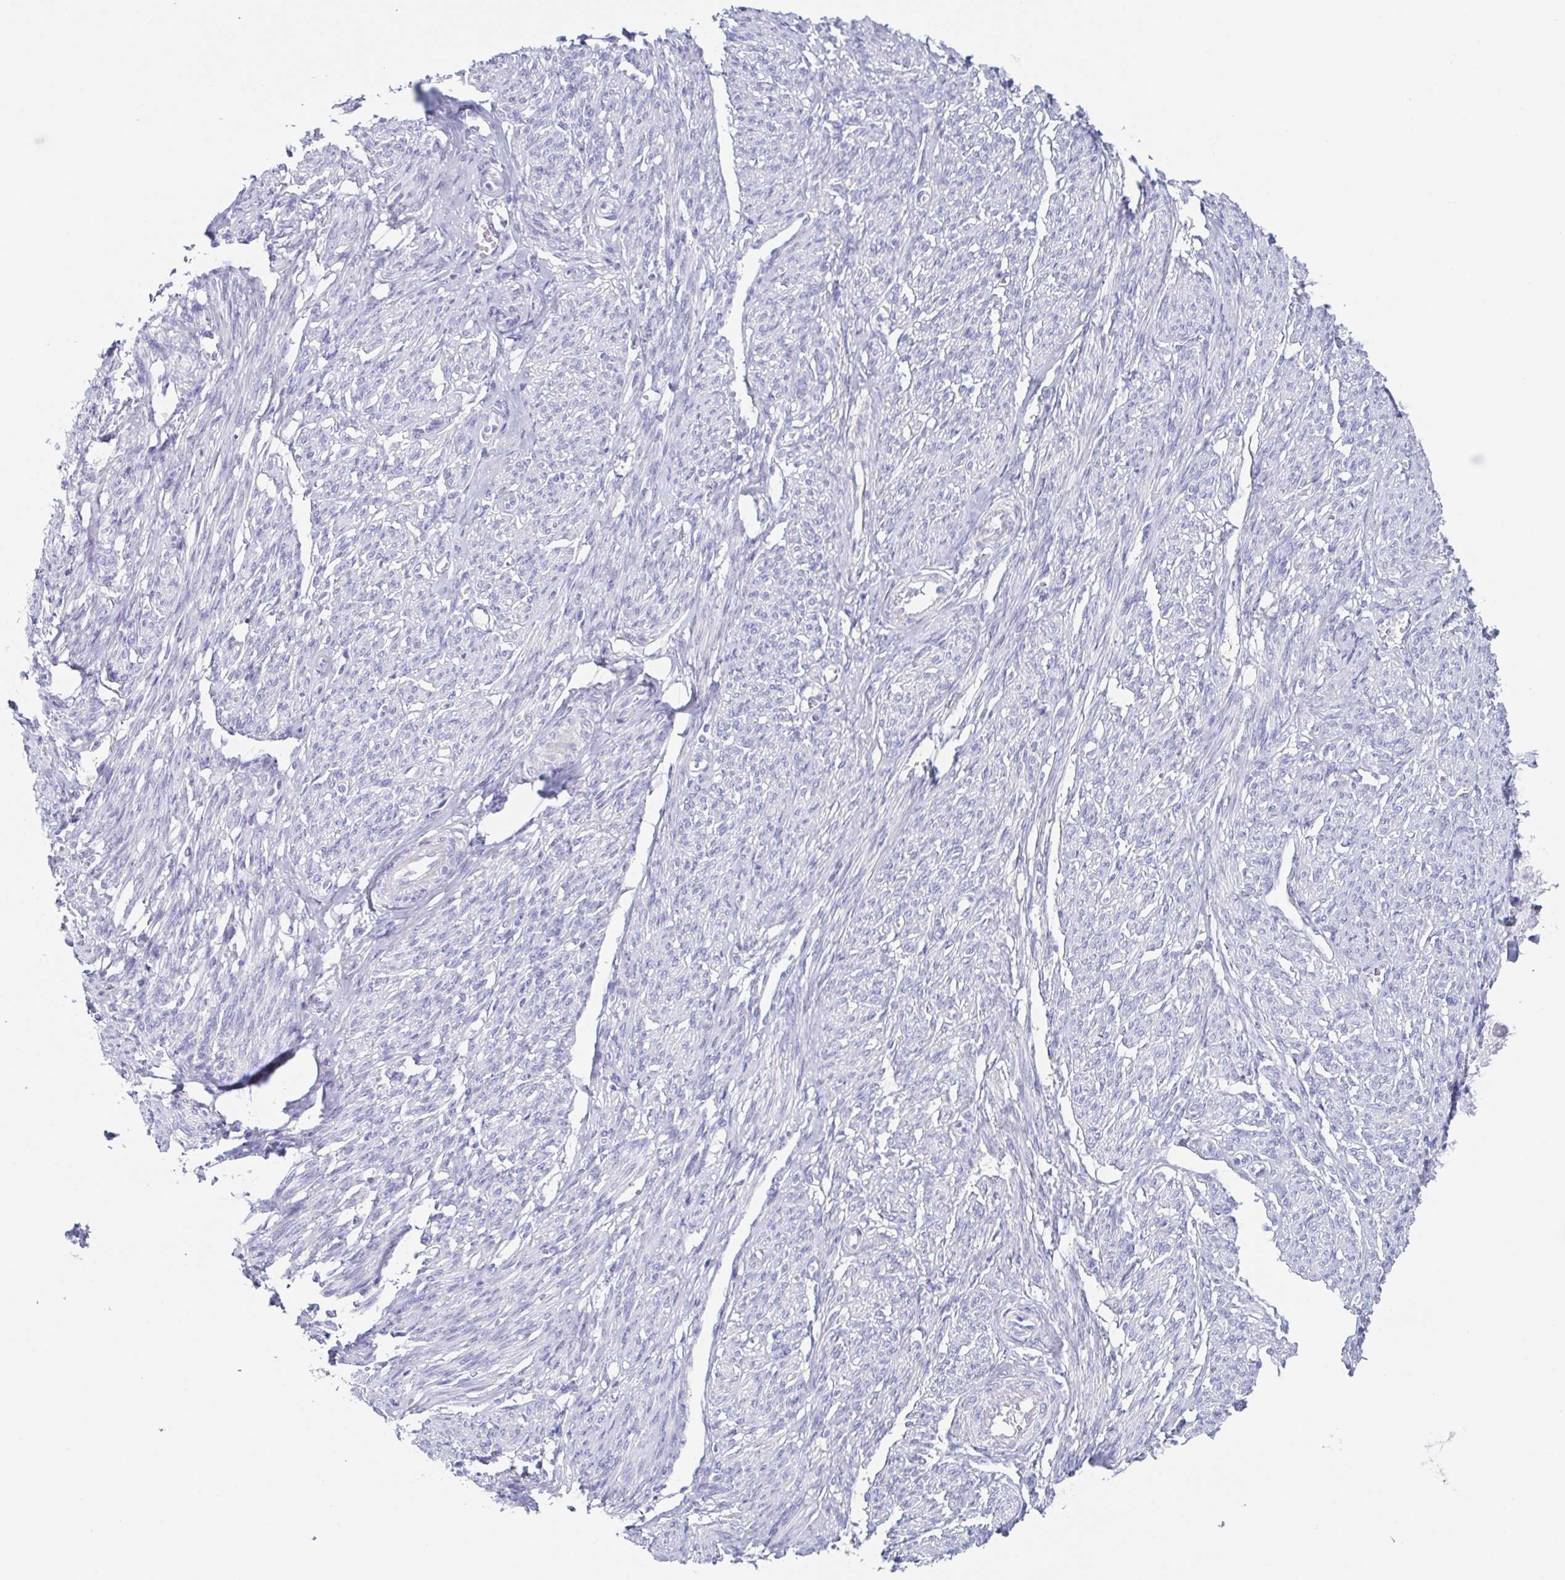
{"staining": {"intensity": "negative", "quantity": "none", "location": "none"}, "tissue": "smooth muscle", "cell_type": "Smooth muscle cells", "image_type": "normal", "snomed": [{"axis": "morphology", "description": "Normal tissue, NOS"}, {"axis": "topography", "description": "Smooth muscle"}], "caption": "Immunohistochemistry (IHC) photomicrograph of normal smooth muscle: human smooth muscle stained with DAB (3,3'-diaminobenzidine) reveals no significant protein expression in smooth muscle cells.", "gene": "HTR2A", "patient": {"sex": "female", "age": 65}}